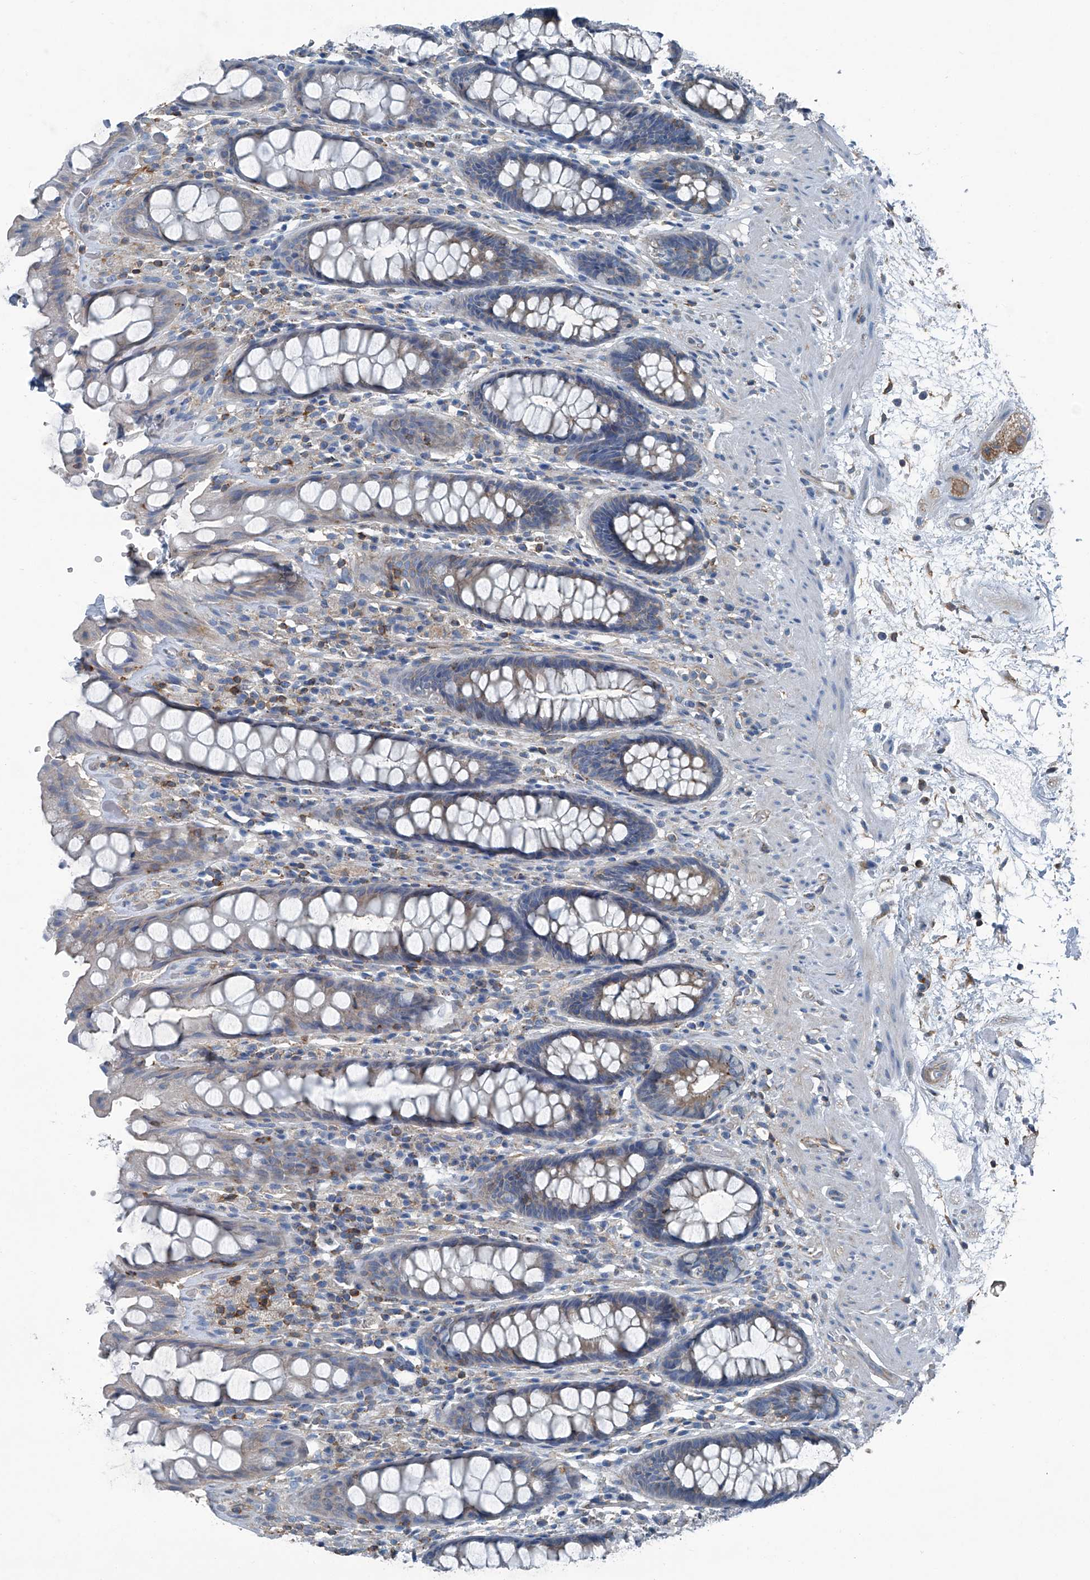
{"staining": {"intensity": "moderate", "quantity": "<25%", "location": "cytoplasmic/membranous"}, "tissue": "rectum", "cell_type": "Glandular cells", "image_type": "normal", "snomed": [{"axis": "morphology", "description": "Normal tissue, NOS"}, {"axis": "topography", "description": "Rectum"}], "caption": "DAB (3,3'-diaminobenzidine) immunohistochemical staining of normal rectum reveals moderate cytoplasmic/membranous protein staining in about <25% of glandular cells.", "gene": "SEPTIN7", "patient": {"sex": "male", "age": 64}}